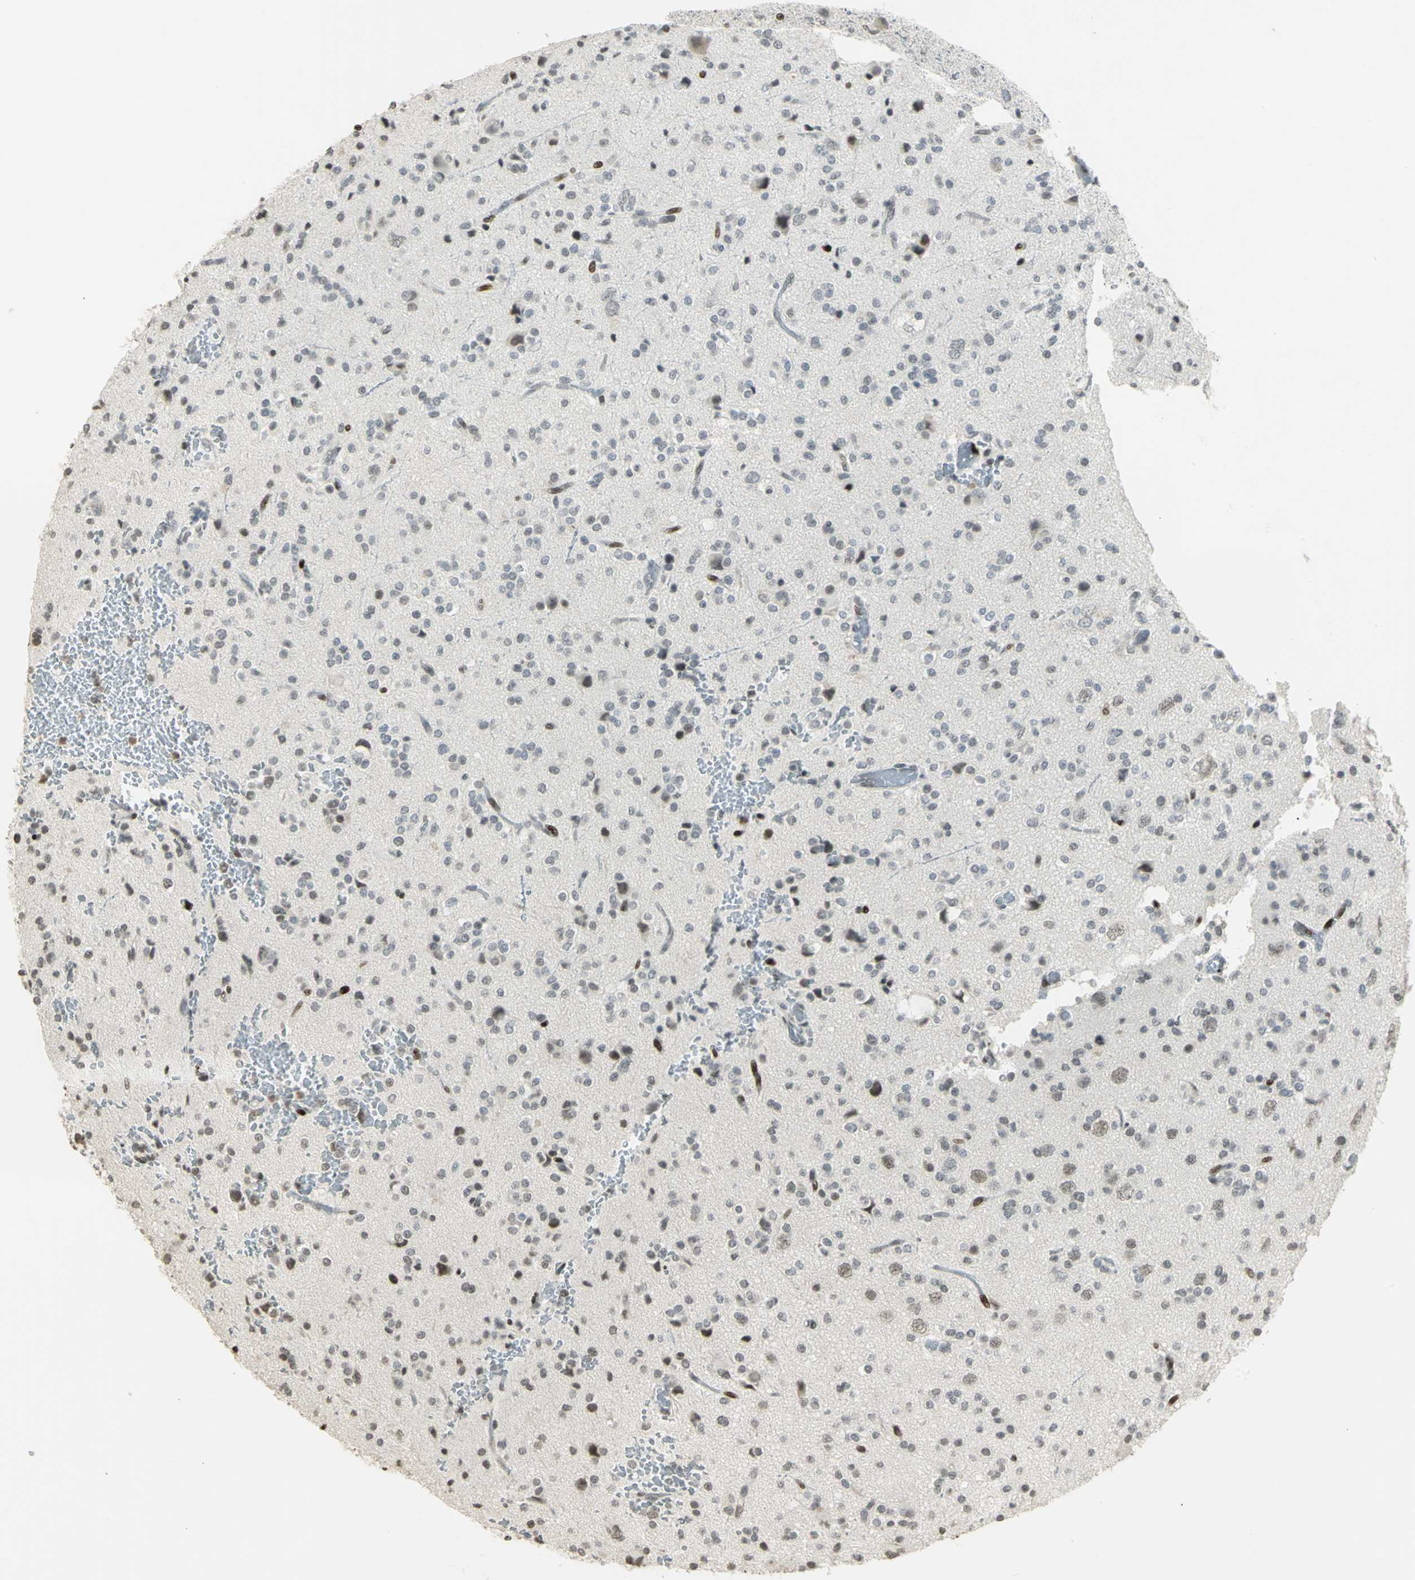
{"staining": {"intensity": "moderate", "quantity": "25%-75%", "location": "nuclear"}, "tissue": "glioma", "cell_type": "Tumor cells", "image_type": "cancer", "snomed": [{"axis": "morphology", "description": "Glioma, malignant, High grade"}, {"axis": "topography", "description": "Brain"}], "caption": "Human malignant high-grade glioma stained with a protein marker shows moderate staining in tumor cells.", "gene": "KDM1A", "patient": {"sex": "male", "age": 47}}